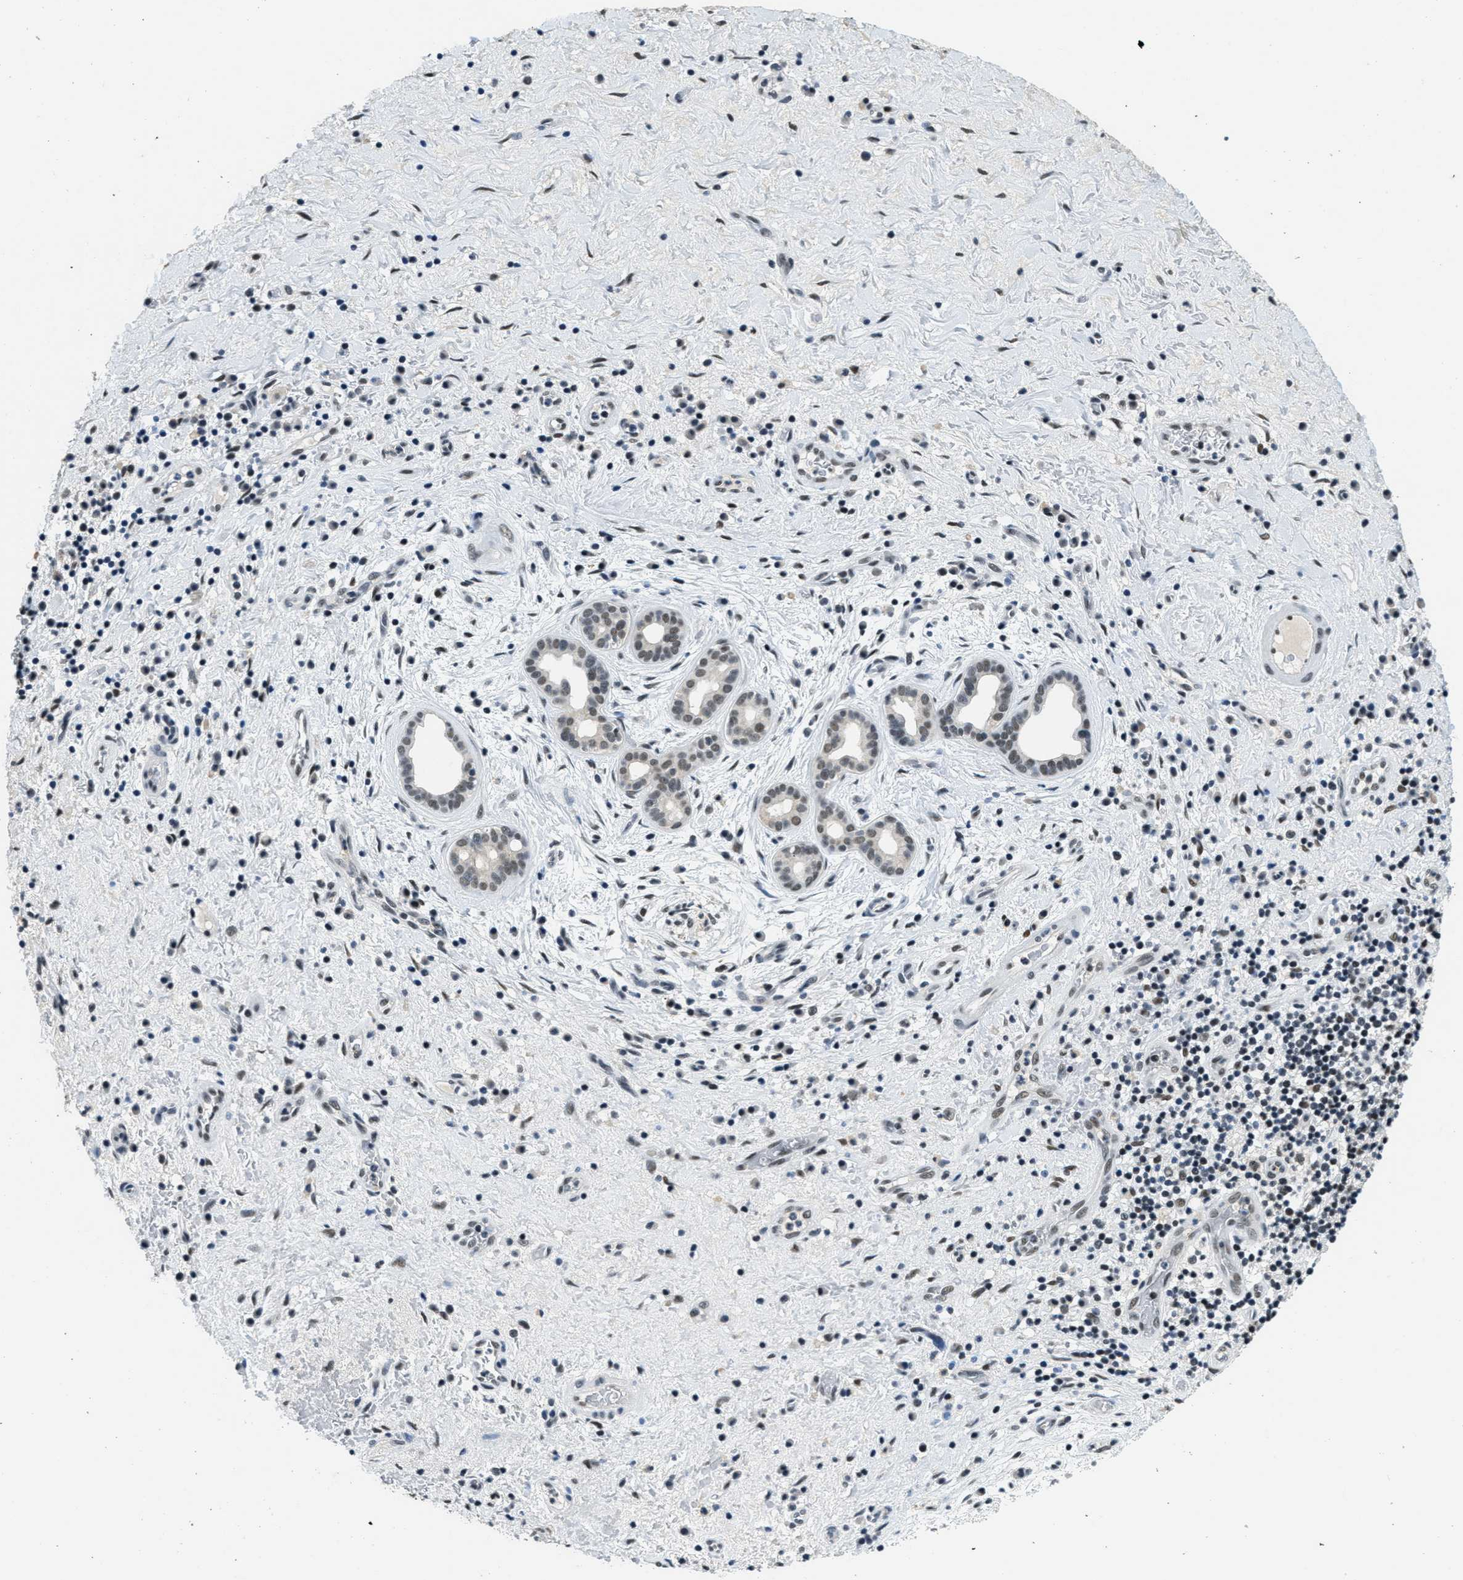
{"staining": {"intensity": "moderate", "quantity": ">75%", "location": "nuclear"}, "tissue": "liver cancer", "cell_type": "Tumor cells", "image_type": "cancer", "snomed": [{"axis": "morphology", "description": "Cholangiocarcinoma"}, {"axis": "topography", "description": "Liver"}], "caption": "A brown stain highlights moderate nuclear staining of a protein in cholangiocarcinoma (liver) tumor cells. Using DAB (brown) and hematoxylin (blue) stains, captured at high magnification using brightfield microscopy.", "gene": "SSB", "patient": {"sex": "female", "age": 38}}